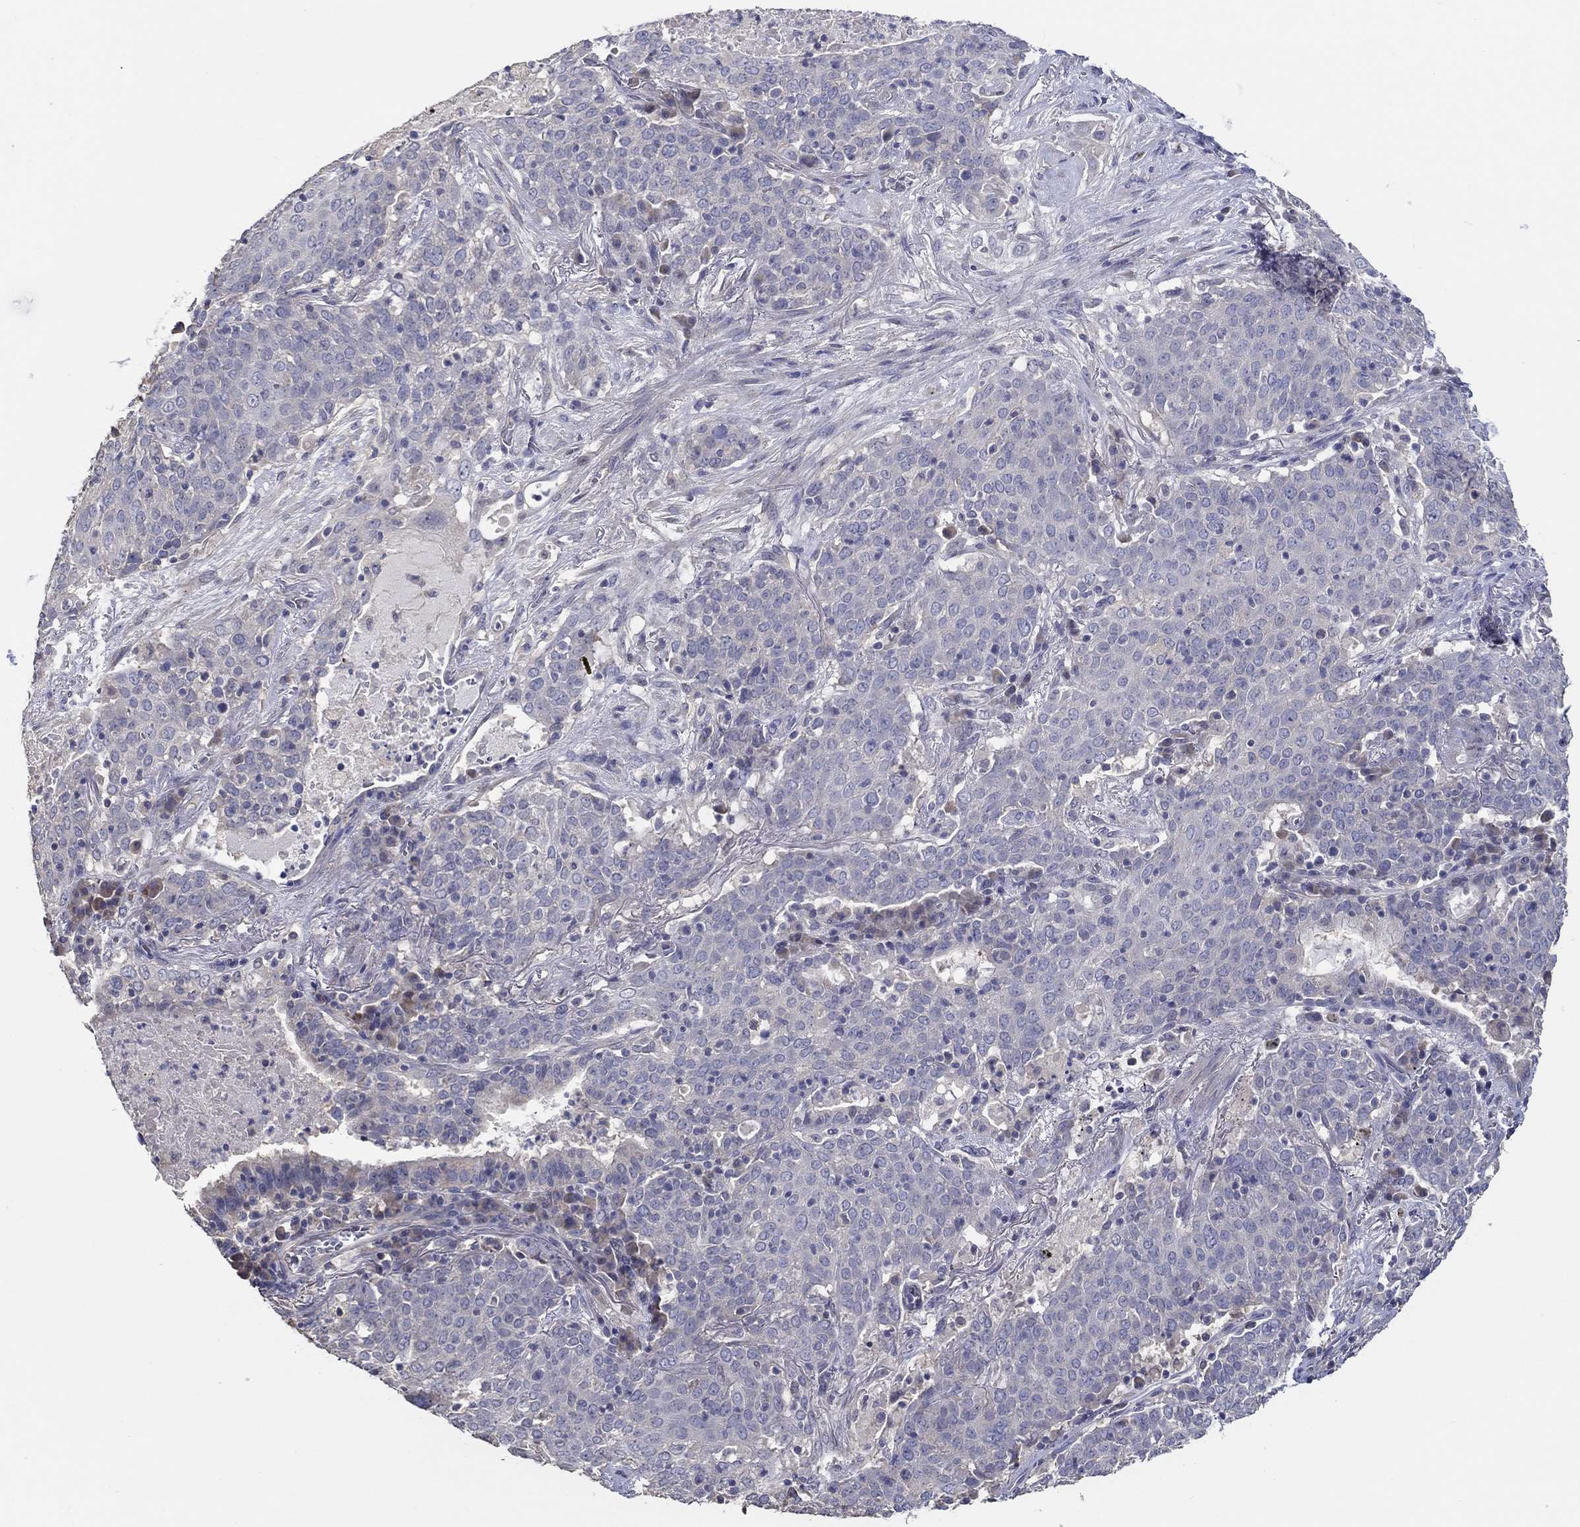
{"staining": {"intensity": "negative", "quantity": "none", "location": "none"}, "tissue": "lung cancer", "cell_type": "Tumor cells", "image_type": "cancer", "snomed": [{"axis": "morphology", "description": "Squamous cell carcinoma, NOS"}, {"axis": "topography", "description": "Lung"}], "caption": "The histopathology image reveals no significant positivity in tumor cells of lung squamous cell carcinoma. (Brightfield microscopy of DAB IHC at high magnification).", "gene": "DOCK3", "patient": {"sex": "male", "age": 82}}